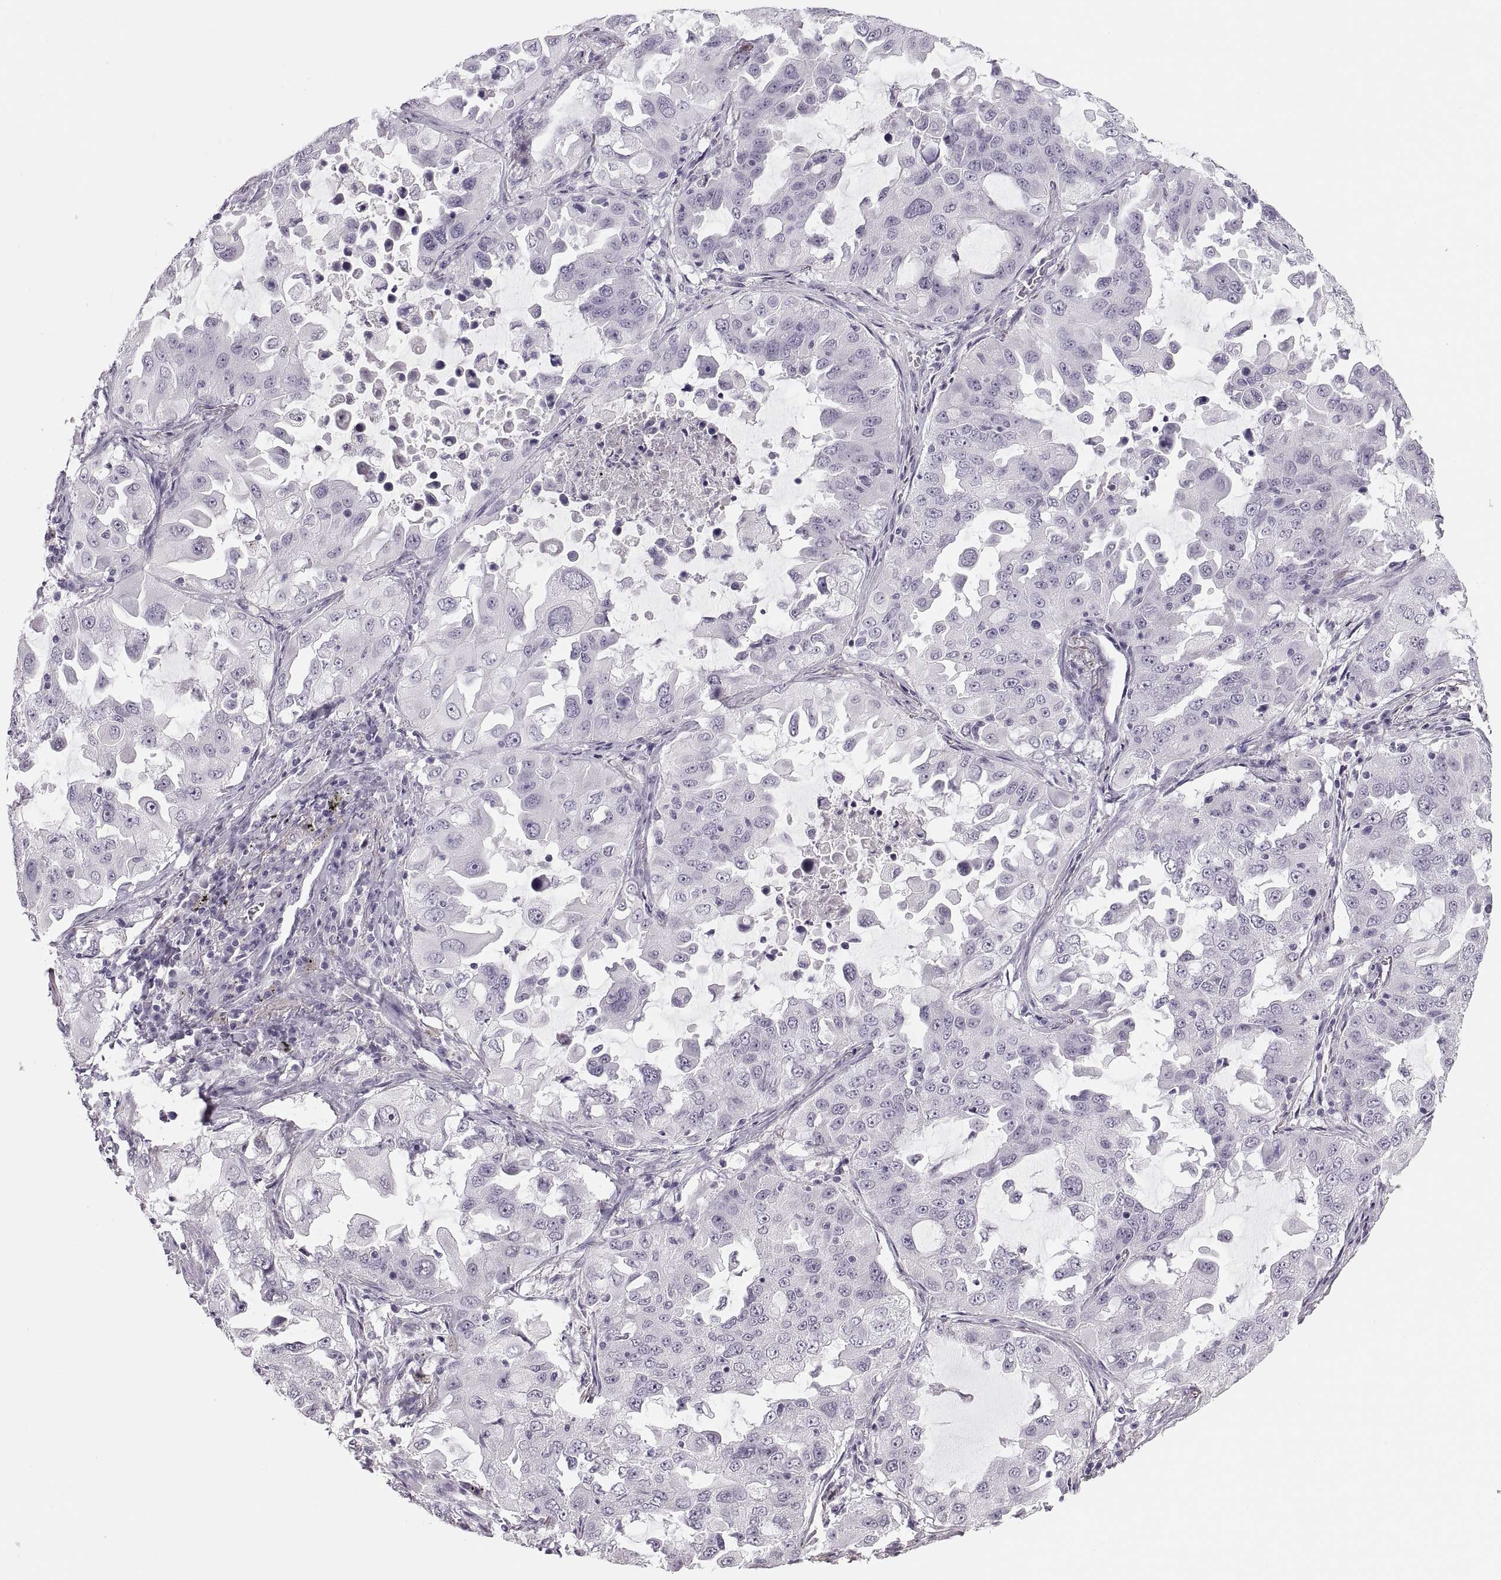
{"staining": {"intensity": "negative", "quantity": "none", "location": "none"}, "tissue": "lung cancer", "cell_type": "Tumor cells", "image_type": "cancer", "snomed": [{"axis": "morphology", "description": "Adenocarcinoma, NOS"}, {"axis": "topography", "description": "Lung"}], "caption": "This is an IHC histopathology image of lung cancer. There is no expression in tumor cells.", "gene": "C3orf22", "patient": {"sex": "female", "age": 61}}